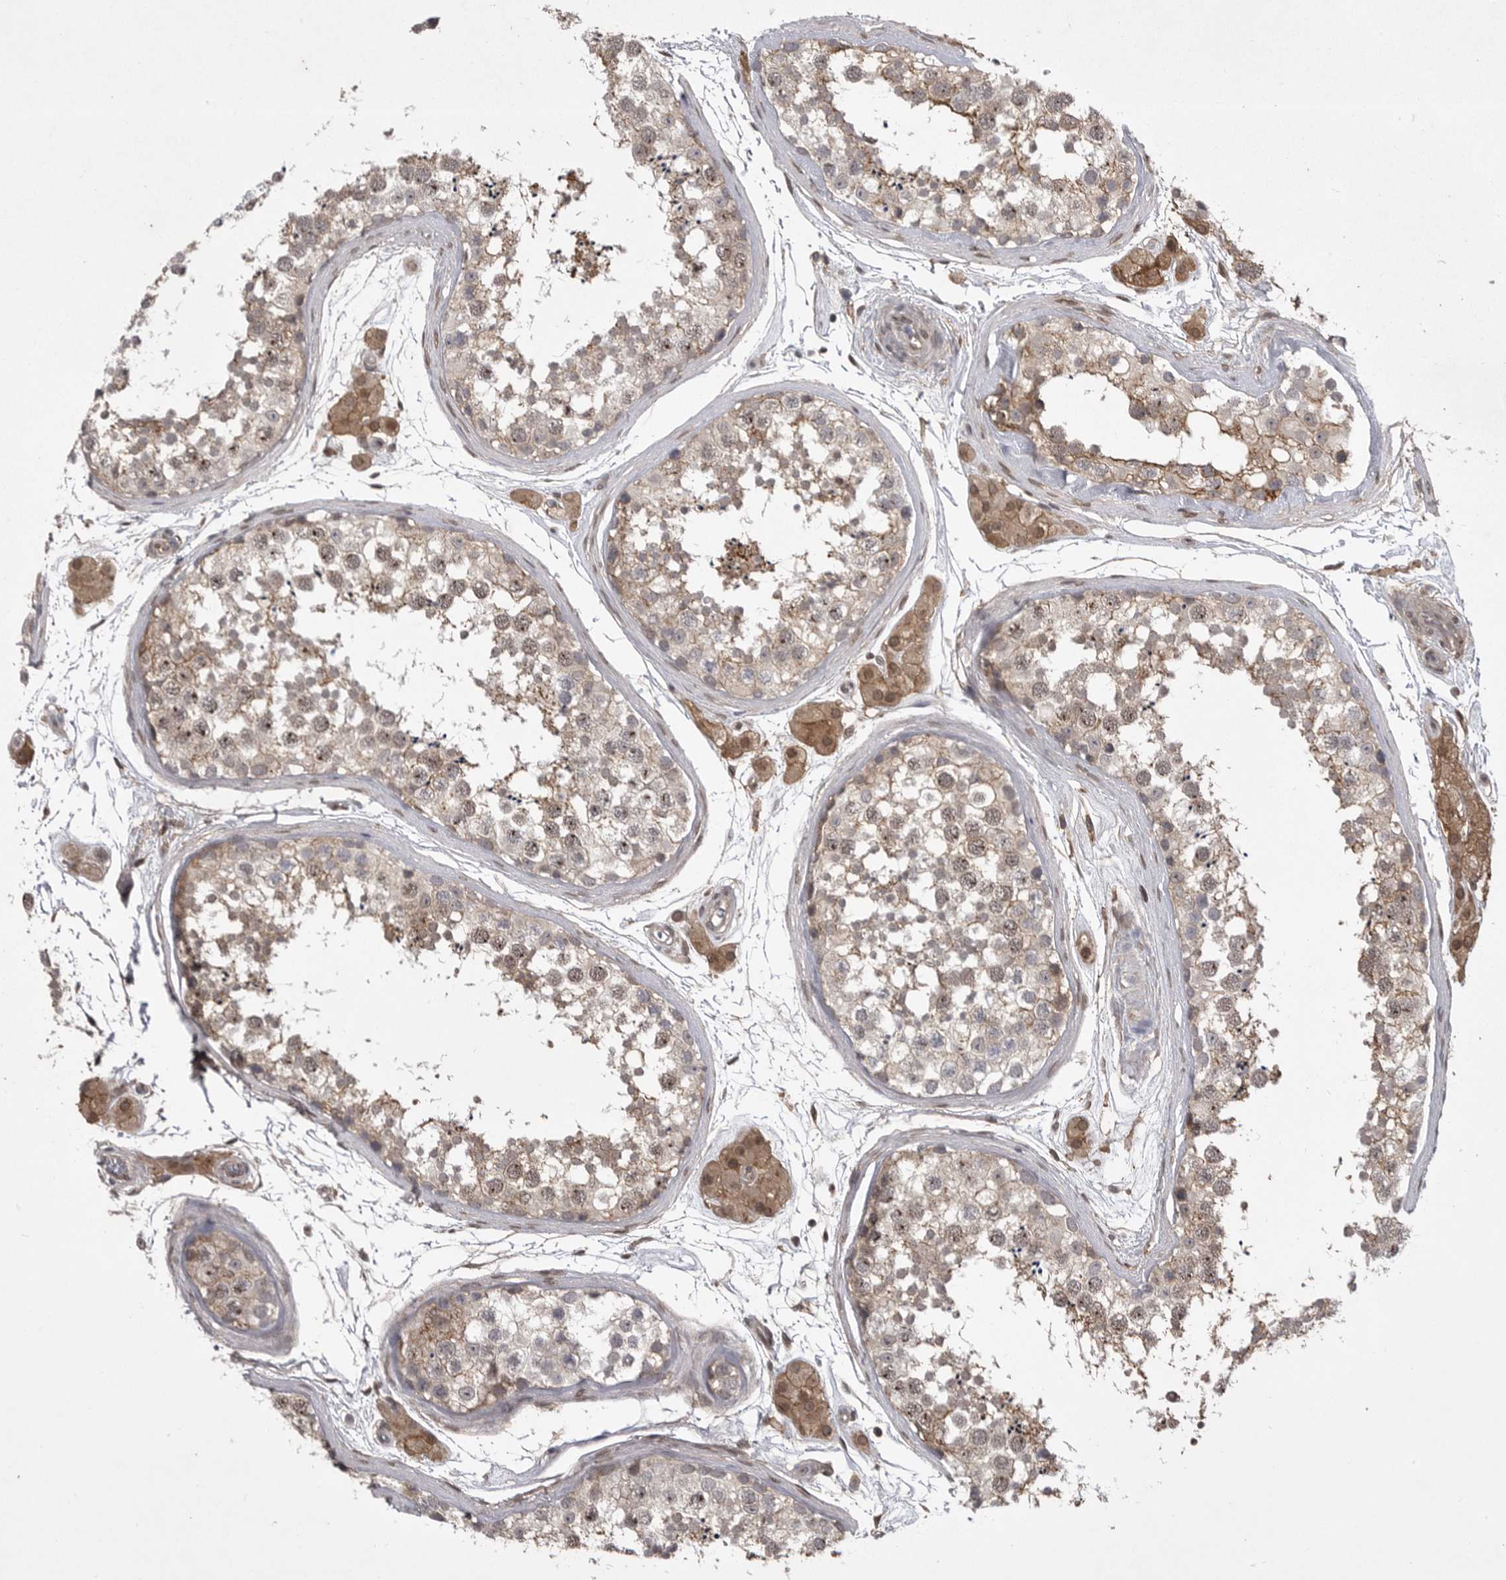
{"staining": {"intensity": "moderate", "quantity": ">75%", "location": "cytoplasmic/membranous"}, "tissue": "testis", "cell_type": "Cells in seminiferous ducts", "image_type": "normal", "snomed": [{"axis": "morphology", "description": "Normal tissue, NOS"}, {"axis": "topography", "description": "Testis"}], "caption": "Approximately >75% of cells in seminiferous ducts in unremarkable human testis demonstrate moderate cytoplasmic/membranous protein expression as visualized by brown immunohistochemical staining.", "gene": "ABL1", "patient": {"sex": "male", "age": 56}}